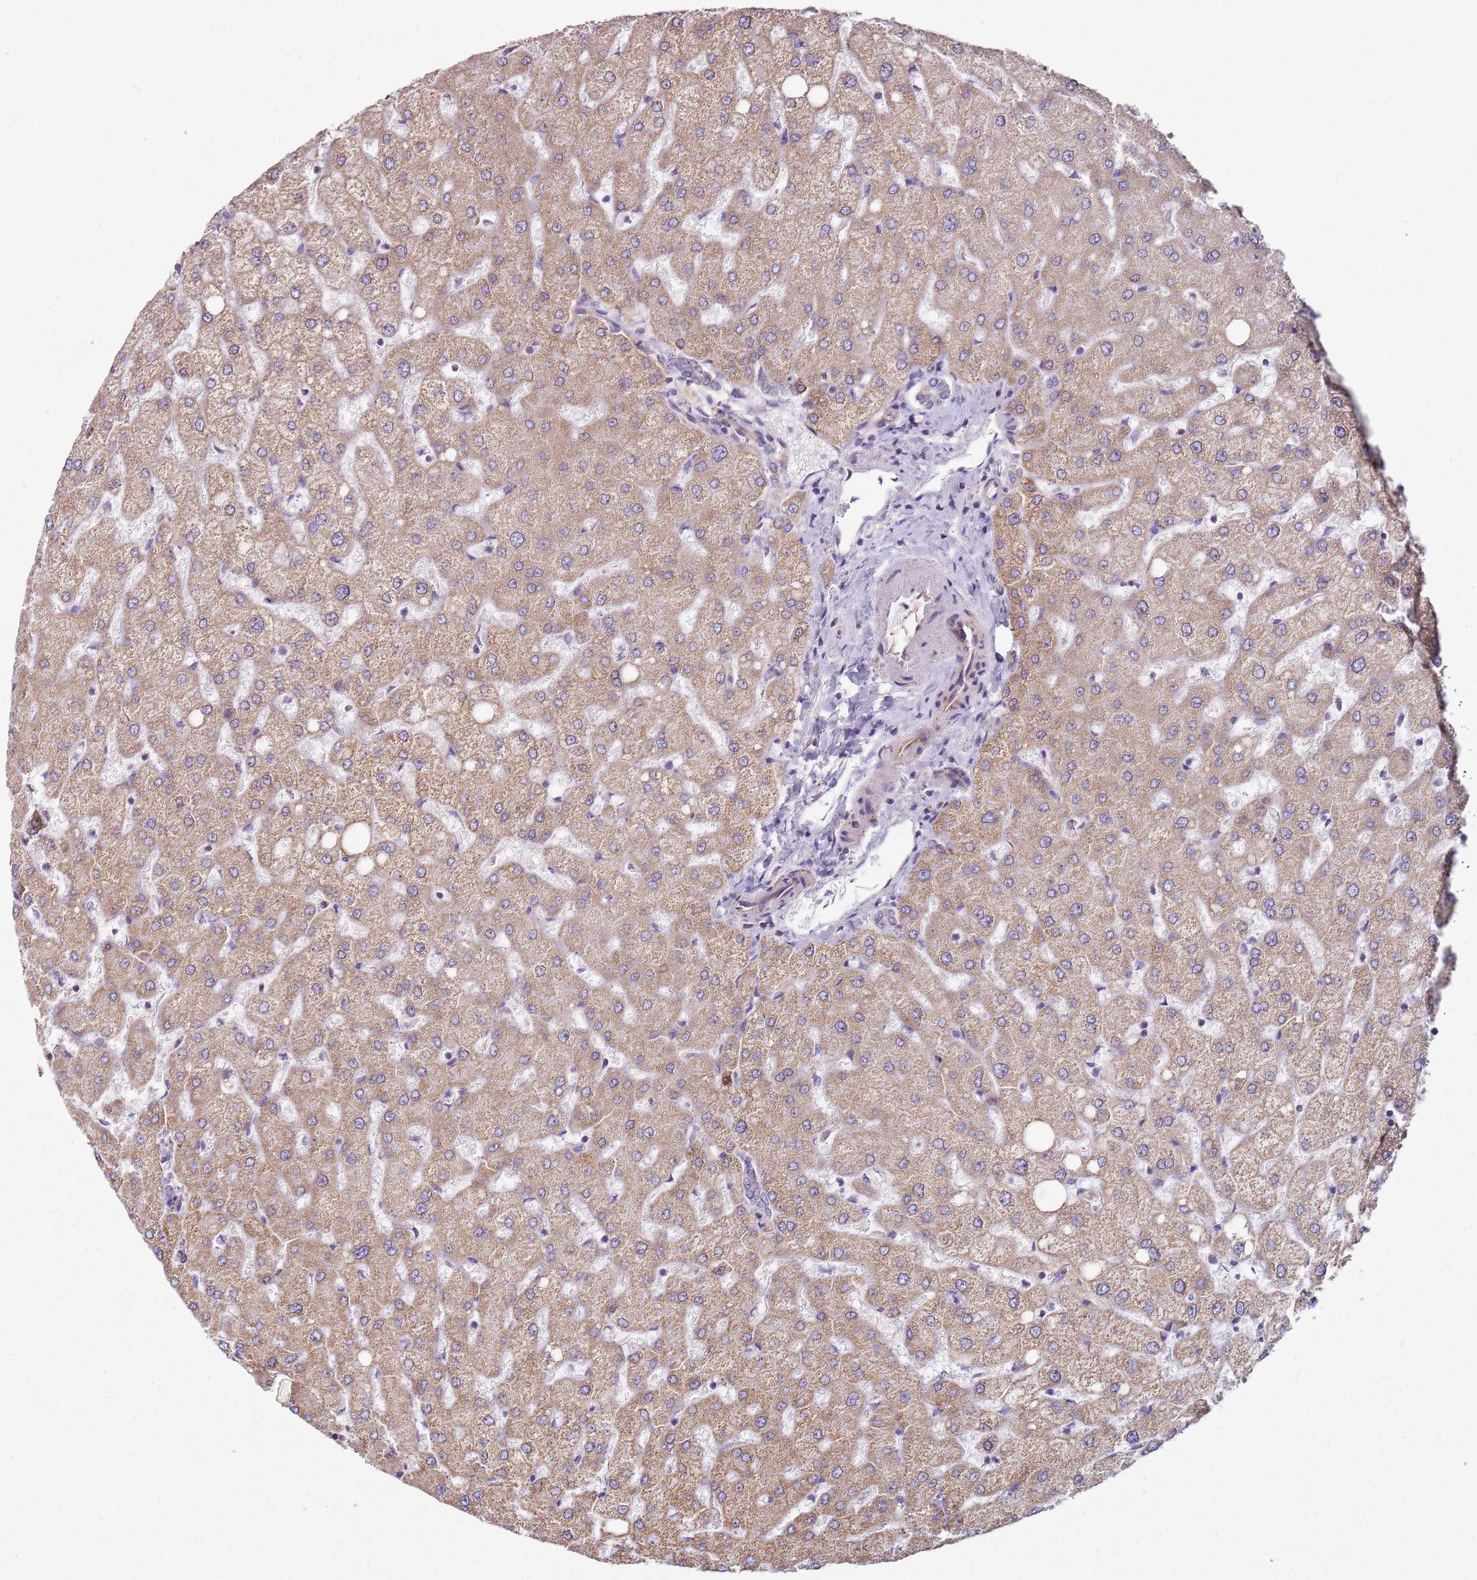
{"staining": {"intensity": "negative", "quantity": "none", "location": "none"}, "tissue": "liver", "cell_type": "Cholangiocytes", "image_type": "normal", "snomed": [{"axis": "morphology", "description": "Normal tissue, NOS"}, {"axis": "topography", "description": "Liver"}], "caption": "Cholangiocytes are negative for brown protein staining in benign liver. (DAB (3,3'-diaminobenzidine) immunohistochemistry (IHC) with hematoxylin counter stain).", "gene": "ALS2", "patient": {"sex": "female", "age": 54}}